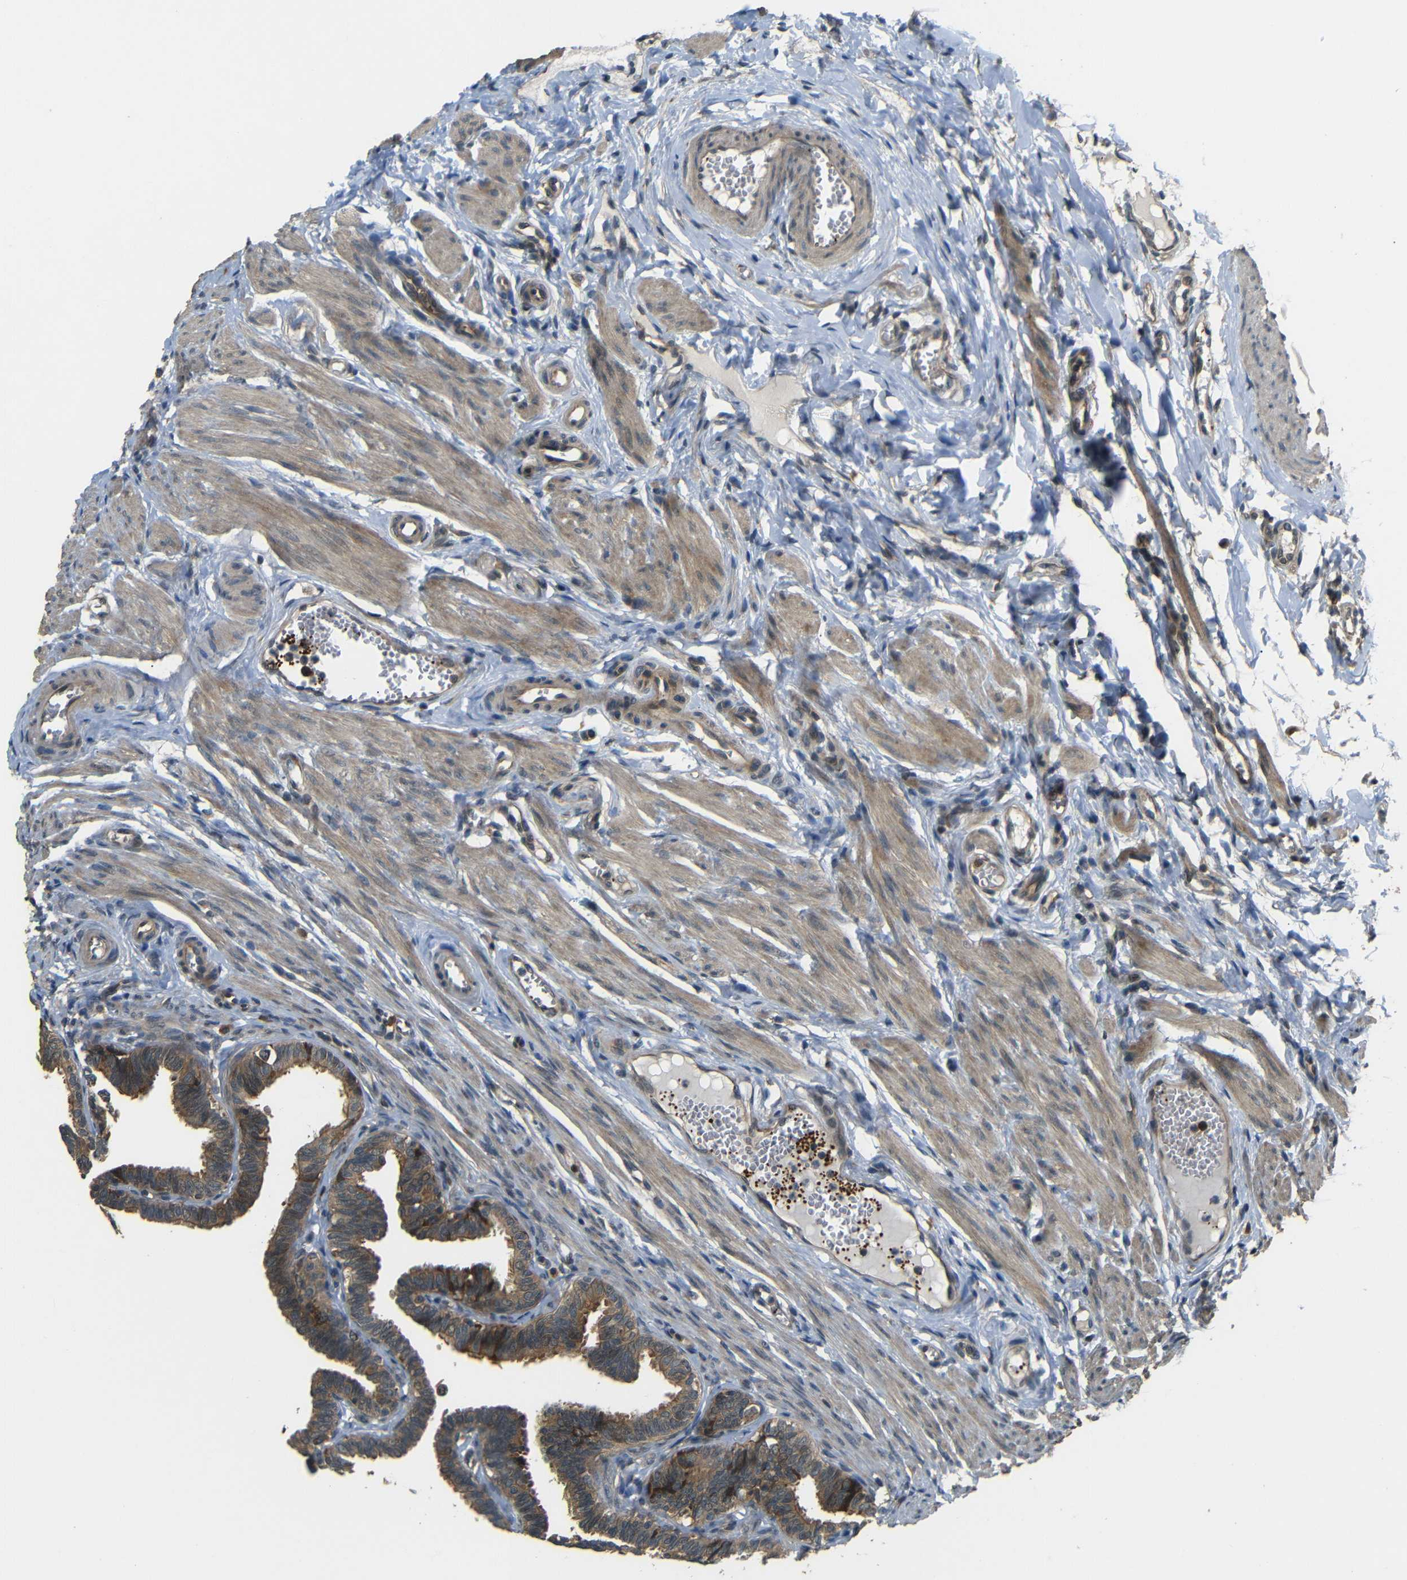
{"staining": {"intensity": "moderate", "quantity": ">75%", "location": "cytoplasmic/membranous"}, "tissue": "fallopian tube", "cell_type": "Glandular cells", "image_type": "normal", "snomed": [{"axis": "morphology", "description": "Normal tissue, NOS"}, {"axis": "topography", "description": "Fallopian tube"}, {"axis": "topography", "description": "Ovary"}], "caption": "Glandular cells display medium levels of moderate cytoplasmic/membranous positivity in approximately >75% of cells in benign fallopian tube. The staining was performed using DAB (3,3'-diaminobenzidine), with brown indicating positive protein expression. Nuclei are stained blue with hematoxylin.", "gene": "EPHB2", "patient": {"sex": "female", "age": 23}}